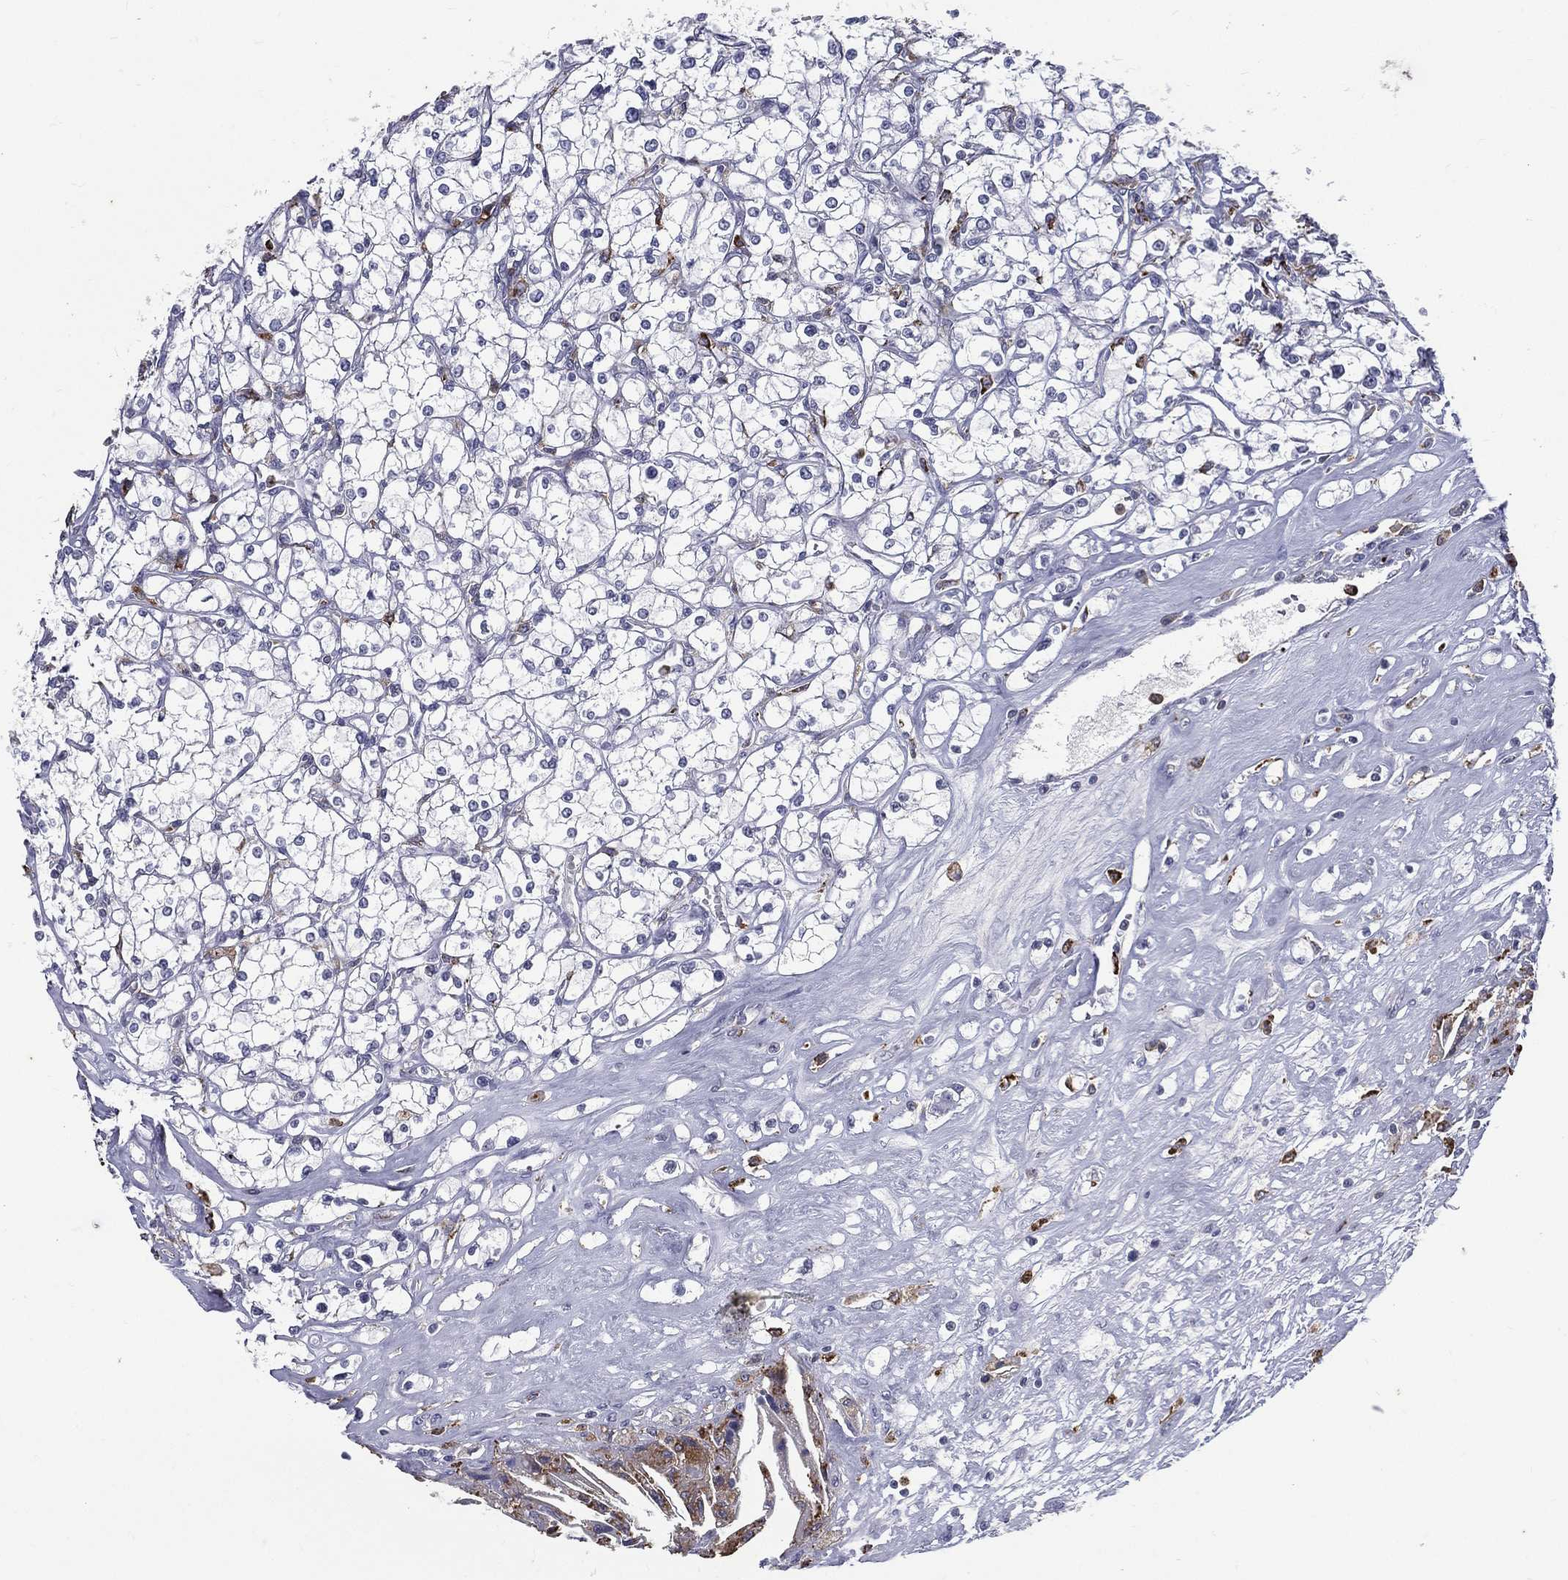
{"staining": {"intensity": "negative", "quantity": "none", "location": "none"}, "tissue": "renal cancer", "cell_type": "Tumor cells", "image_type": "cancer", "snomed": [{"axis": "morphology", "description": "Adenocarcinoma, NOS"}, {"axis": "topography", "description": "Kidney"}], "caption": "DAB immunohistochemical staining of renal adenocarcinoma shows no significant expression in tumor cells.", "gene": "EVI2B", "patient": {"sex": "male", "age": 67}}